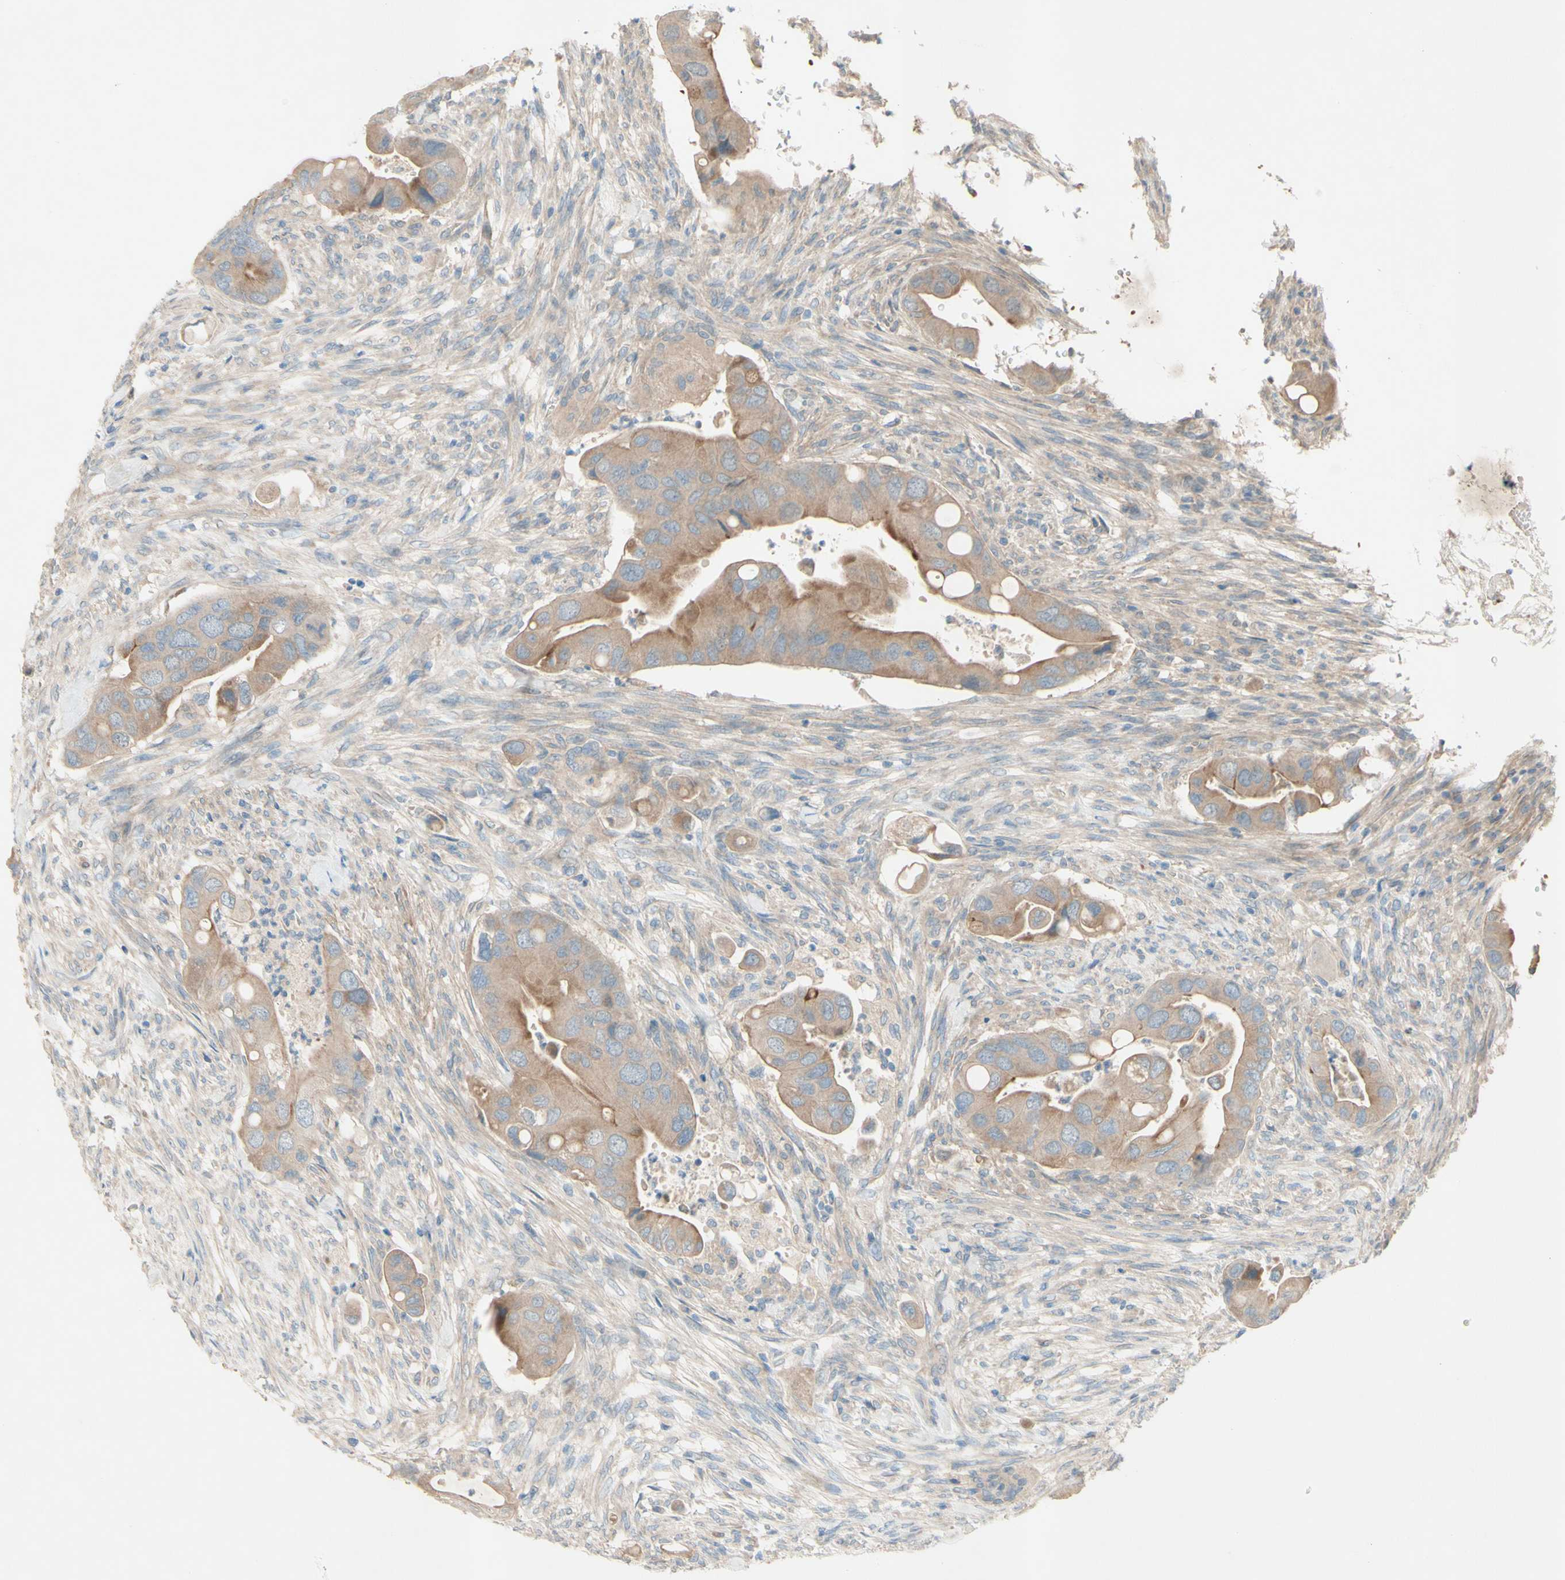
{"staining": {"intensity": "moderate", "quantity": ">75%", "location": "cytoplasmic/membranous"}, "tissue": "colorectal cancer", "cell_type": "Tumor cells", "image_type": "cancer", "snomed": [{"axis": "morphology", "description": "Adenocarcinoma, NOS"}, {"axis": "topography", "description": "Rectum"}], "caption": "Immunohistochemical staining of human colorectal cancer exhibits medium levels of moderate cytoplasmic/membranous protein positivity in approximately >75% of tumor cells. The protein of interest is shown in brown color, while the nuclei are stained blue.", "gene": "IL2", "patient": {"sex": "female", "age": 57}}